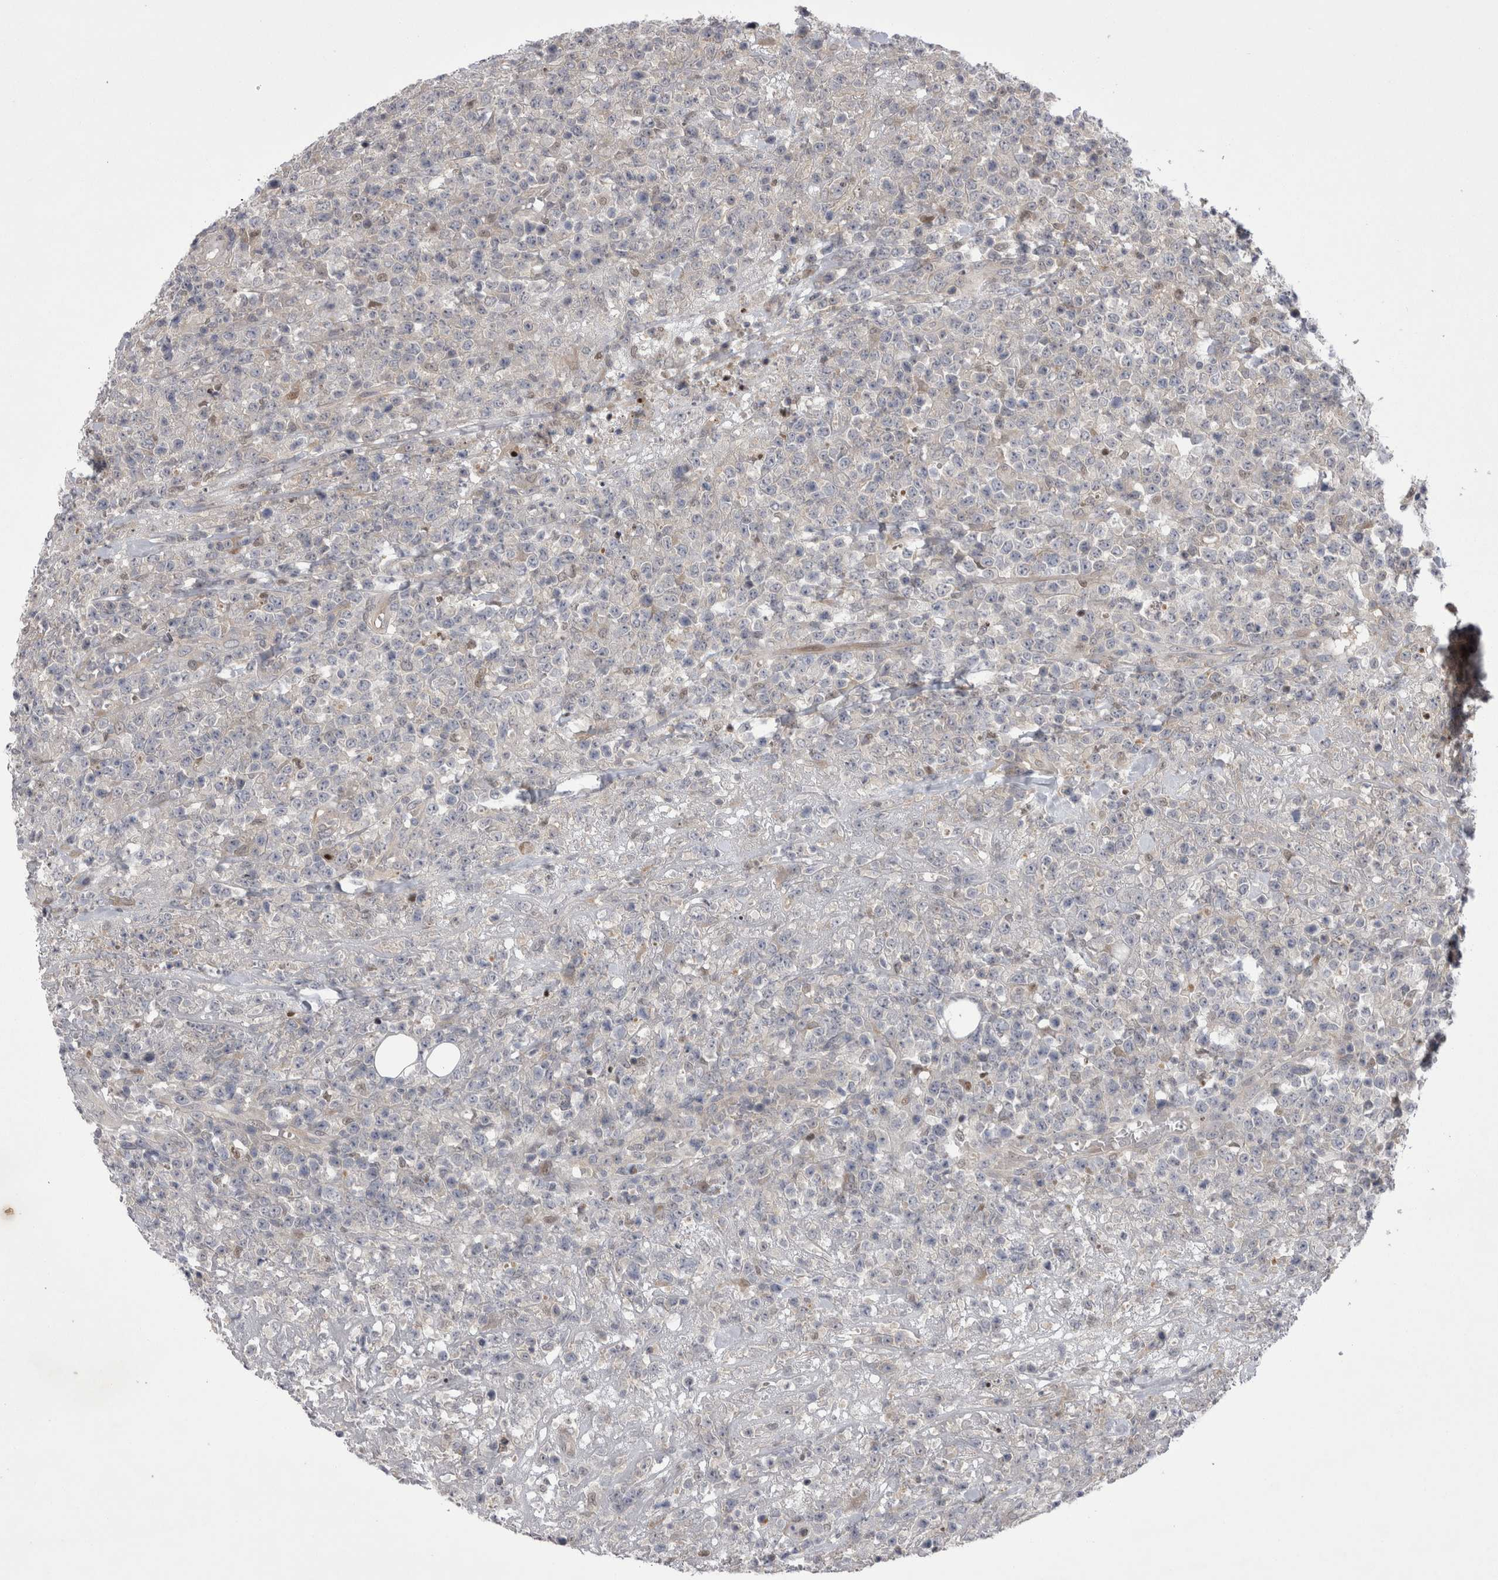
{"staining": {"intensity": "negative", "quantity": "none", "location": "none"}, "tissue": "lymphoma", "cell_type": "Tumor cells", "image_type": "cancer", "snomed": [{"axis": "morphology", "description": "Malignant lymphoma, non-Hodgkin's type, High grade"}, {"axis": "topography", "description": "Colon"}], "caption": "A photomicrograph of lymphoma stained for a protein shows no brown staining in tumor cells. (DAB (3,3'-diaminobenzidine) immunohistochemistry with hematoxylin counter stain).", "gene": "NENF", "patient": {"sex": "female", "age": 53}}